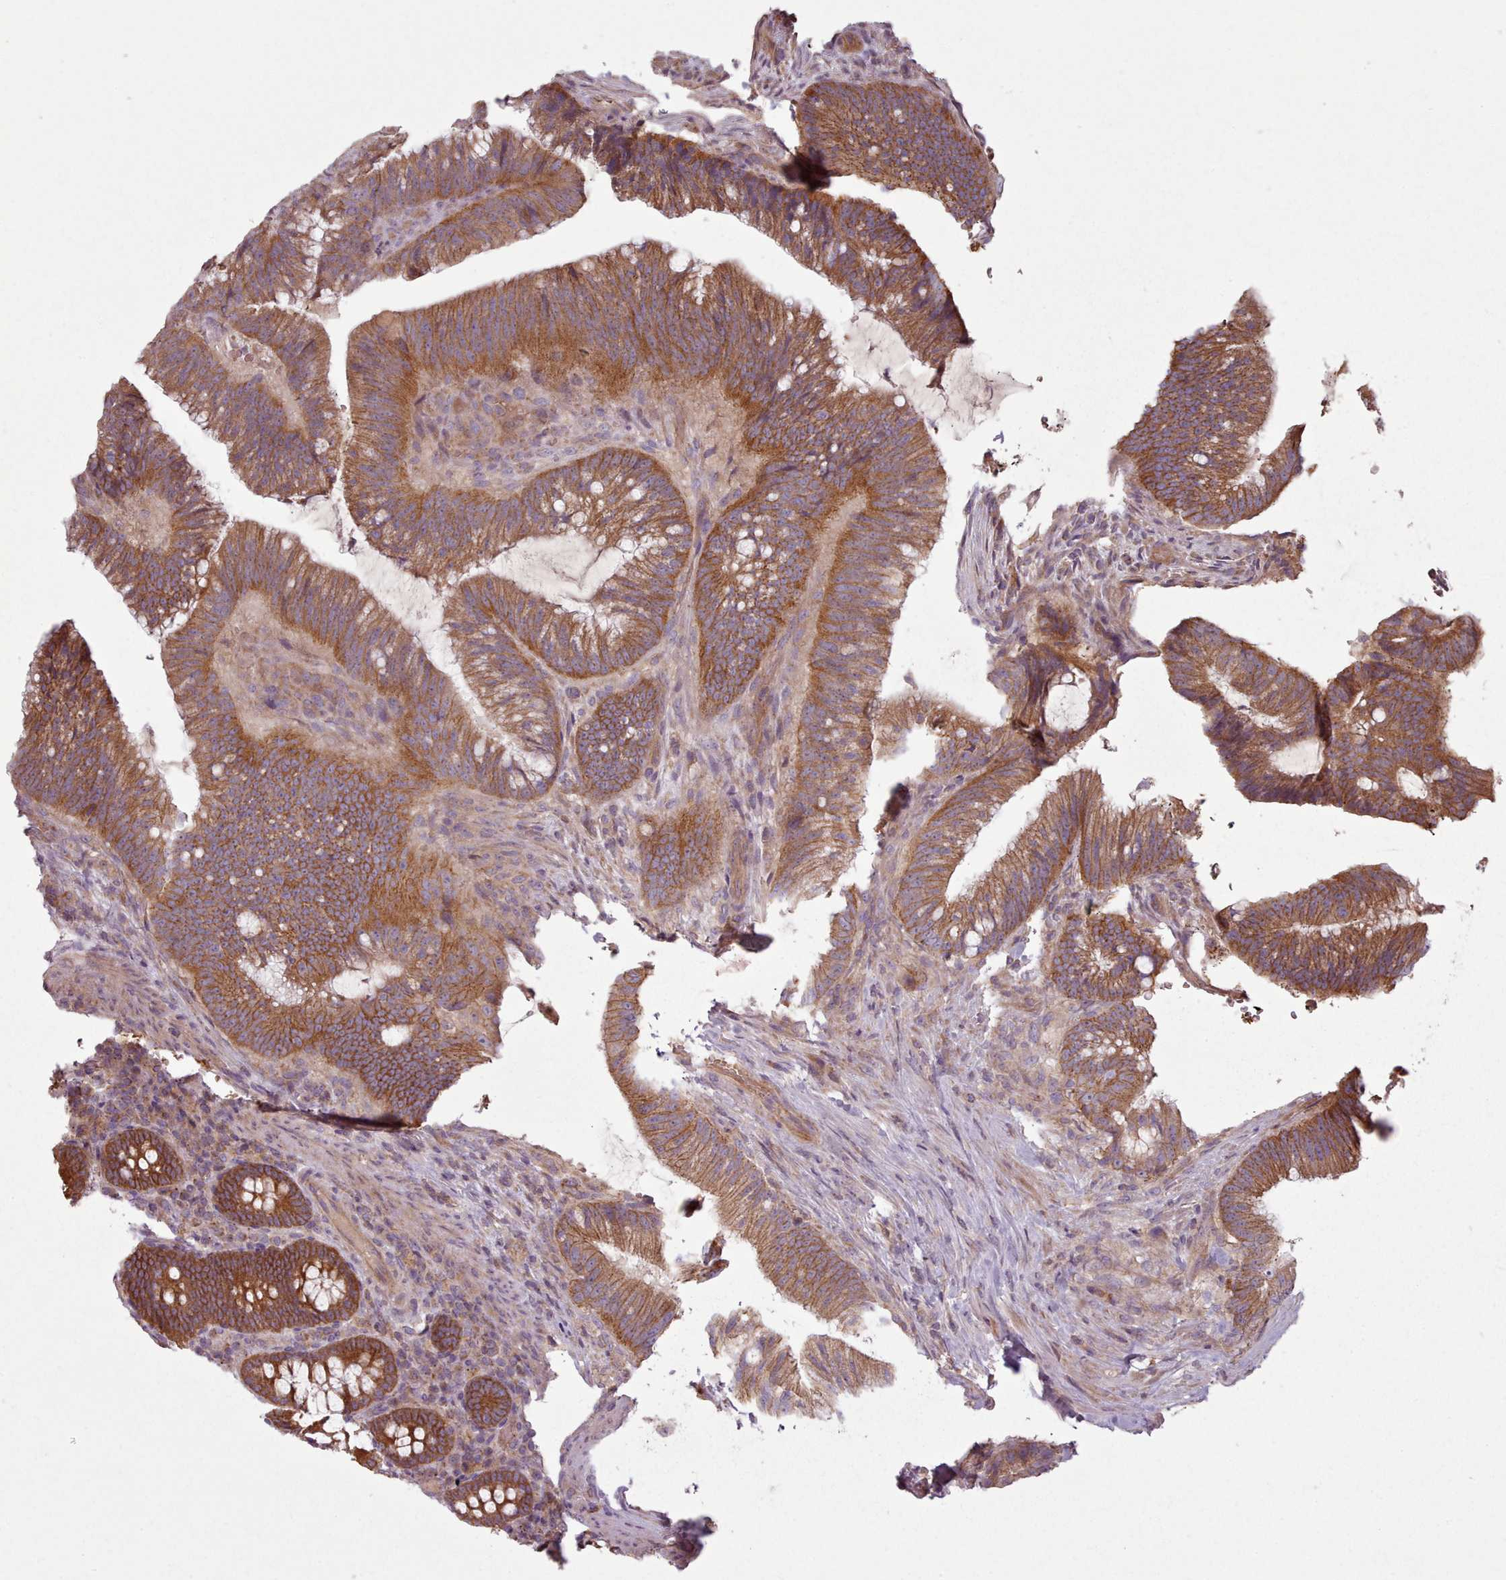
{"staining": {"intensity": "strong", "quantity": ">75%", "location": "cytoplasmic/membranous"}, "tissue": "colorectal cancer", "cell_type": "Tumor cells", "image_type": "cancer", "snomed": [{"axis": "morphology", "description": "Adenocarcinoma, NOS"}, {"axis": "topography", "description": "Colon"}], "caption": "Immunohistochemistry (IHC) (DAB) staining of colorectal cancer displays strong cytoplasmic/membranous protein staining in approximately >75% of tumor cells.", "gene": "NT5DC2", "patient": {"sex": "female", "age": 43}}